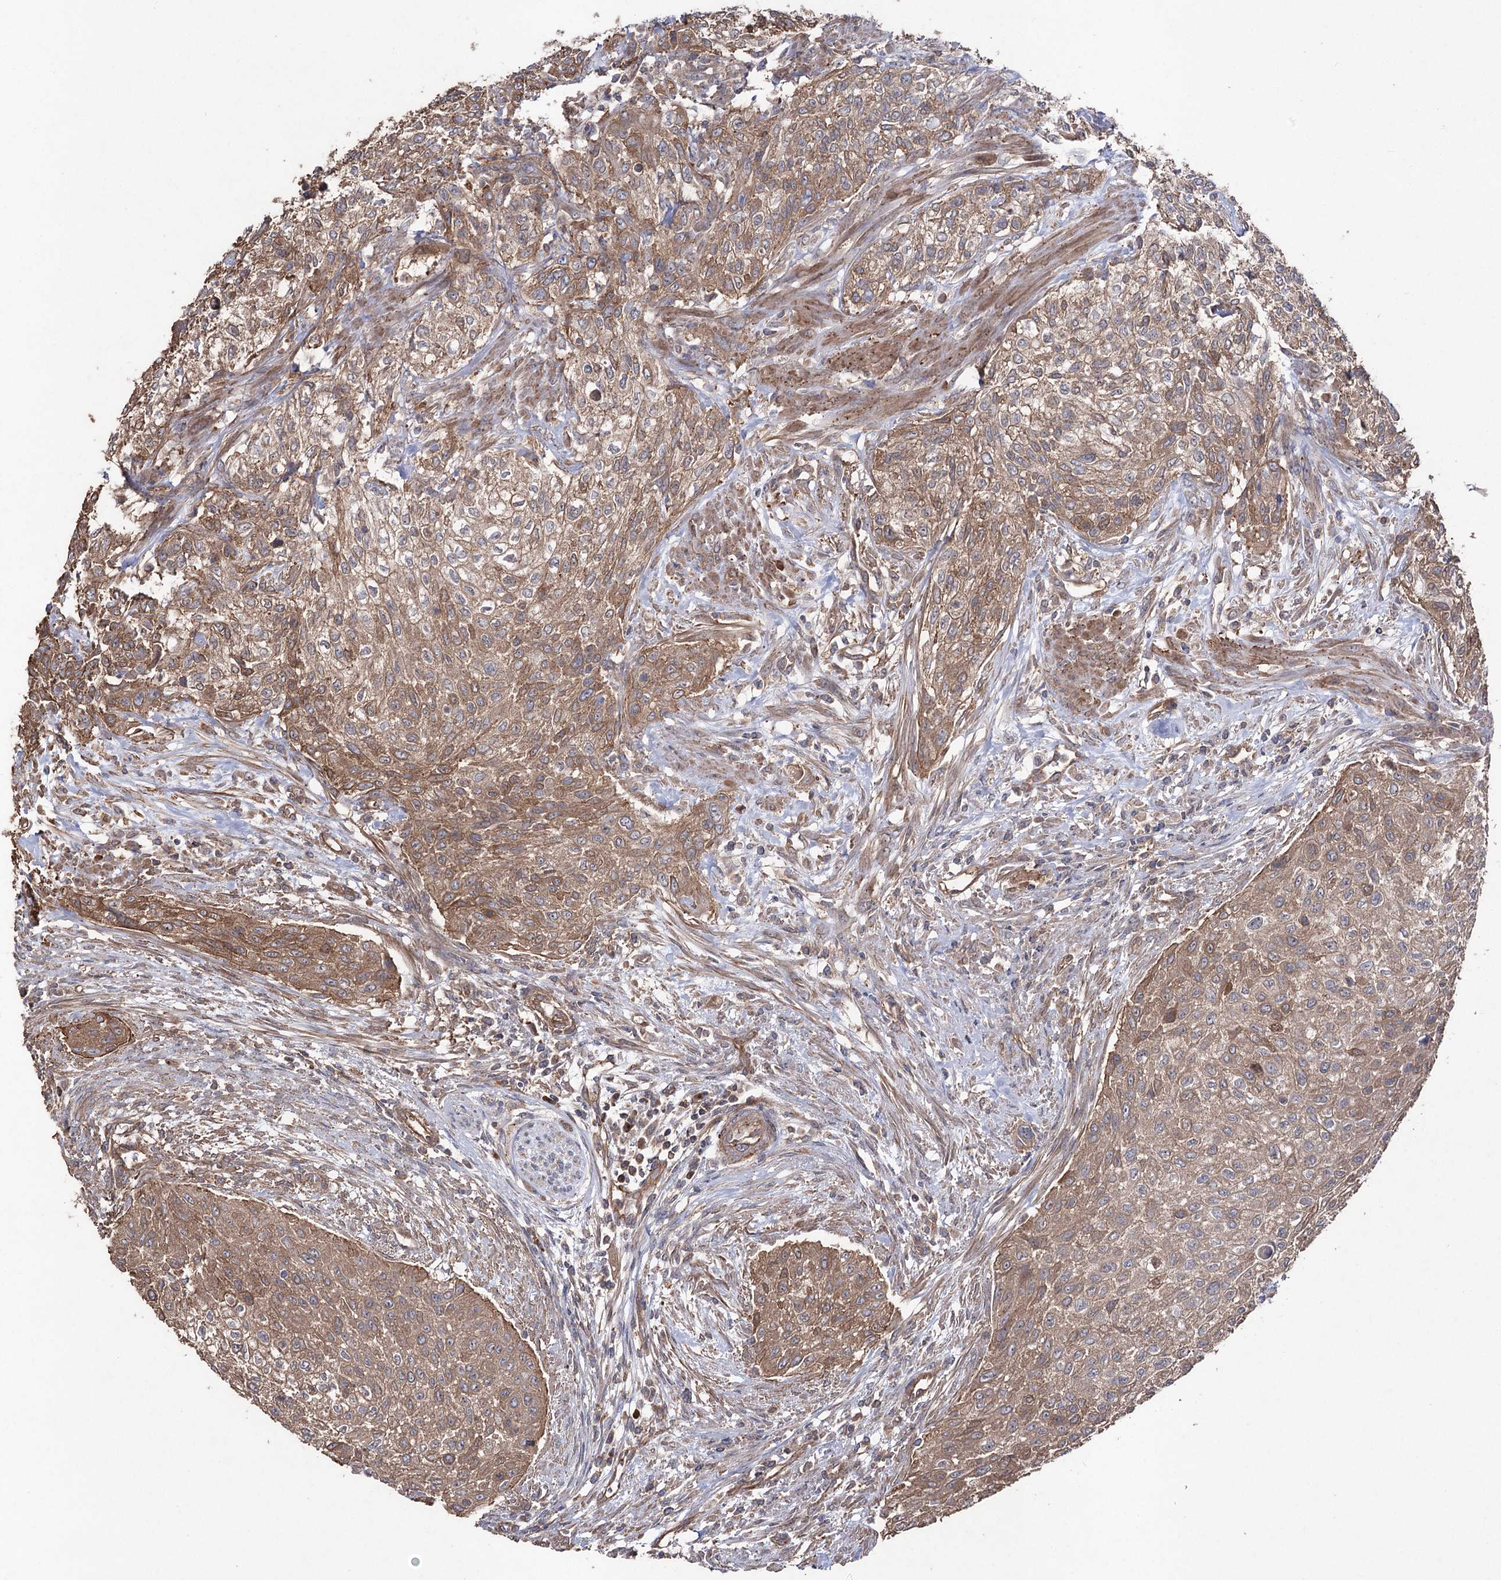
{"staining": {"intensity": "moderate", "quantity": ">75%", "location": "cytoplasmic/membranous"}, "tissue": "urothelial cancer", "cell_type": "Tumor cells", "image_type": "cancer", "snomed": [{"axis": "morphology", "description": "Urothelial carcinoma, High grade"}, {"axis": "topography", "description": "Urinary bladder"}], "caption": "DAB (3,3'-diaminobenzidine) immunohistochemical staining of urothelial carcinoma (high-grade) displays moderate cytoplasmic/membranous protein staining in approximately >75% of tumor cells.", "gene": "LARS2", "patient": {"sex": "male", "age": 35}}